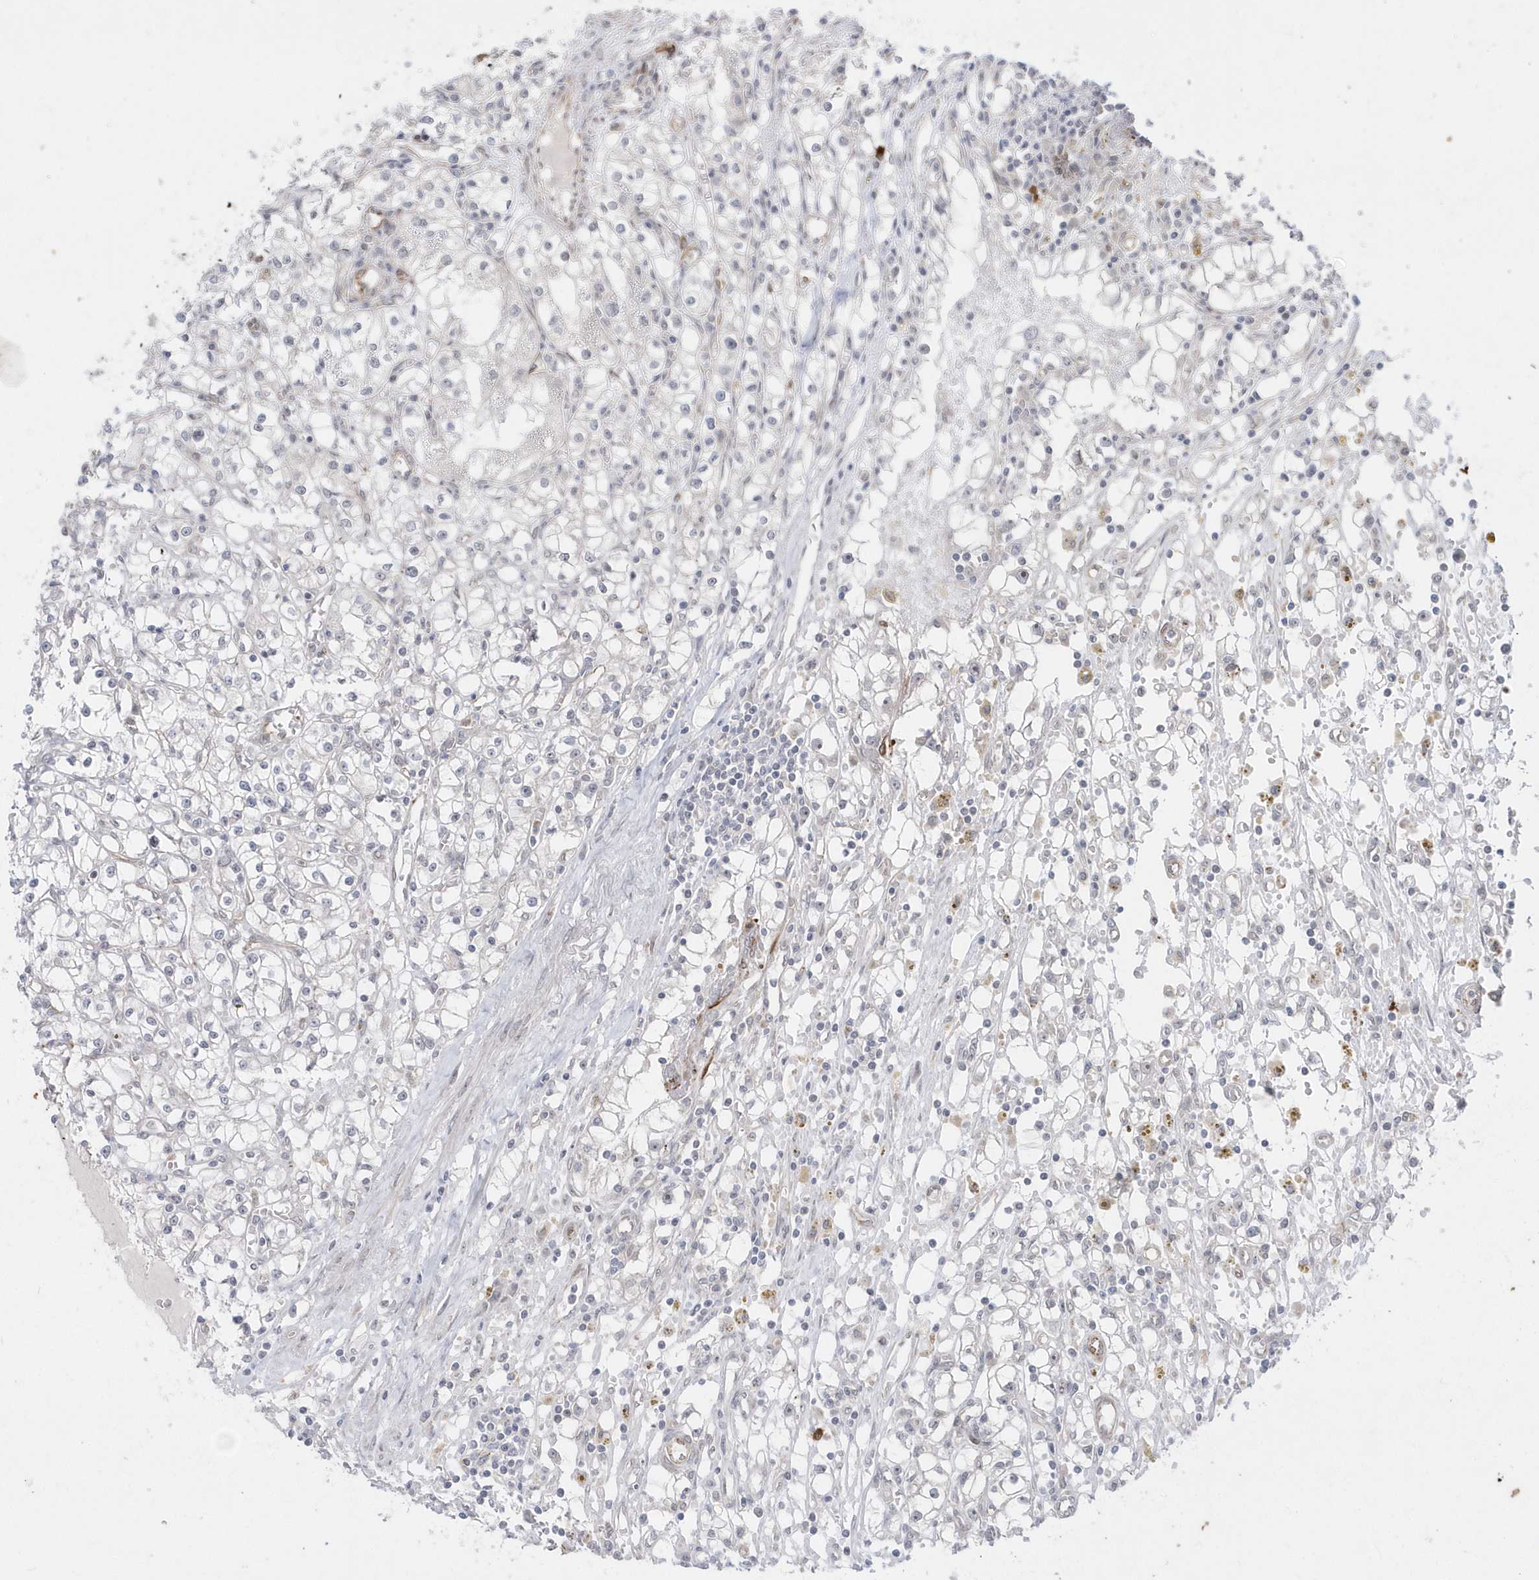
{"staining": {"intensity": "negative", "quantity": "none", "location": "none"}, "tissue": "renal cancer", "cell_type": "Tumor cells", "image_type": "cancer", "snomed": [{"axis": "morphology", "description": "Adenocarcinoma, NOS"}, {"axis": "topography", "description": "Kidney"}], "caption": "Human renal cancer stained for a protein using IHC reveals no expression in tumor cells.", "gene": "DHX57", "patient": {"sex": "male", "age": 56}}